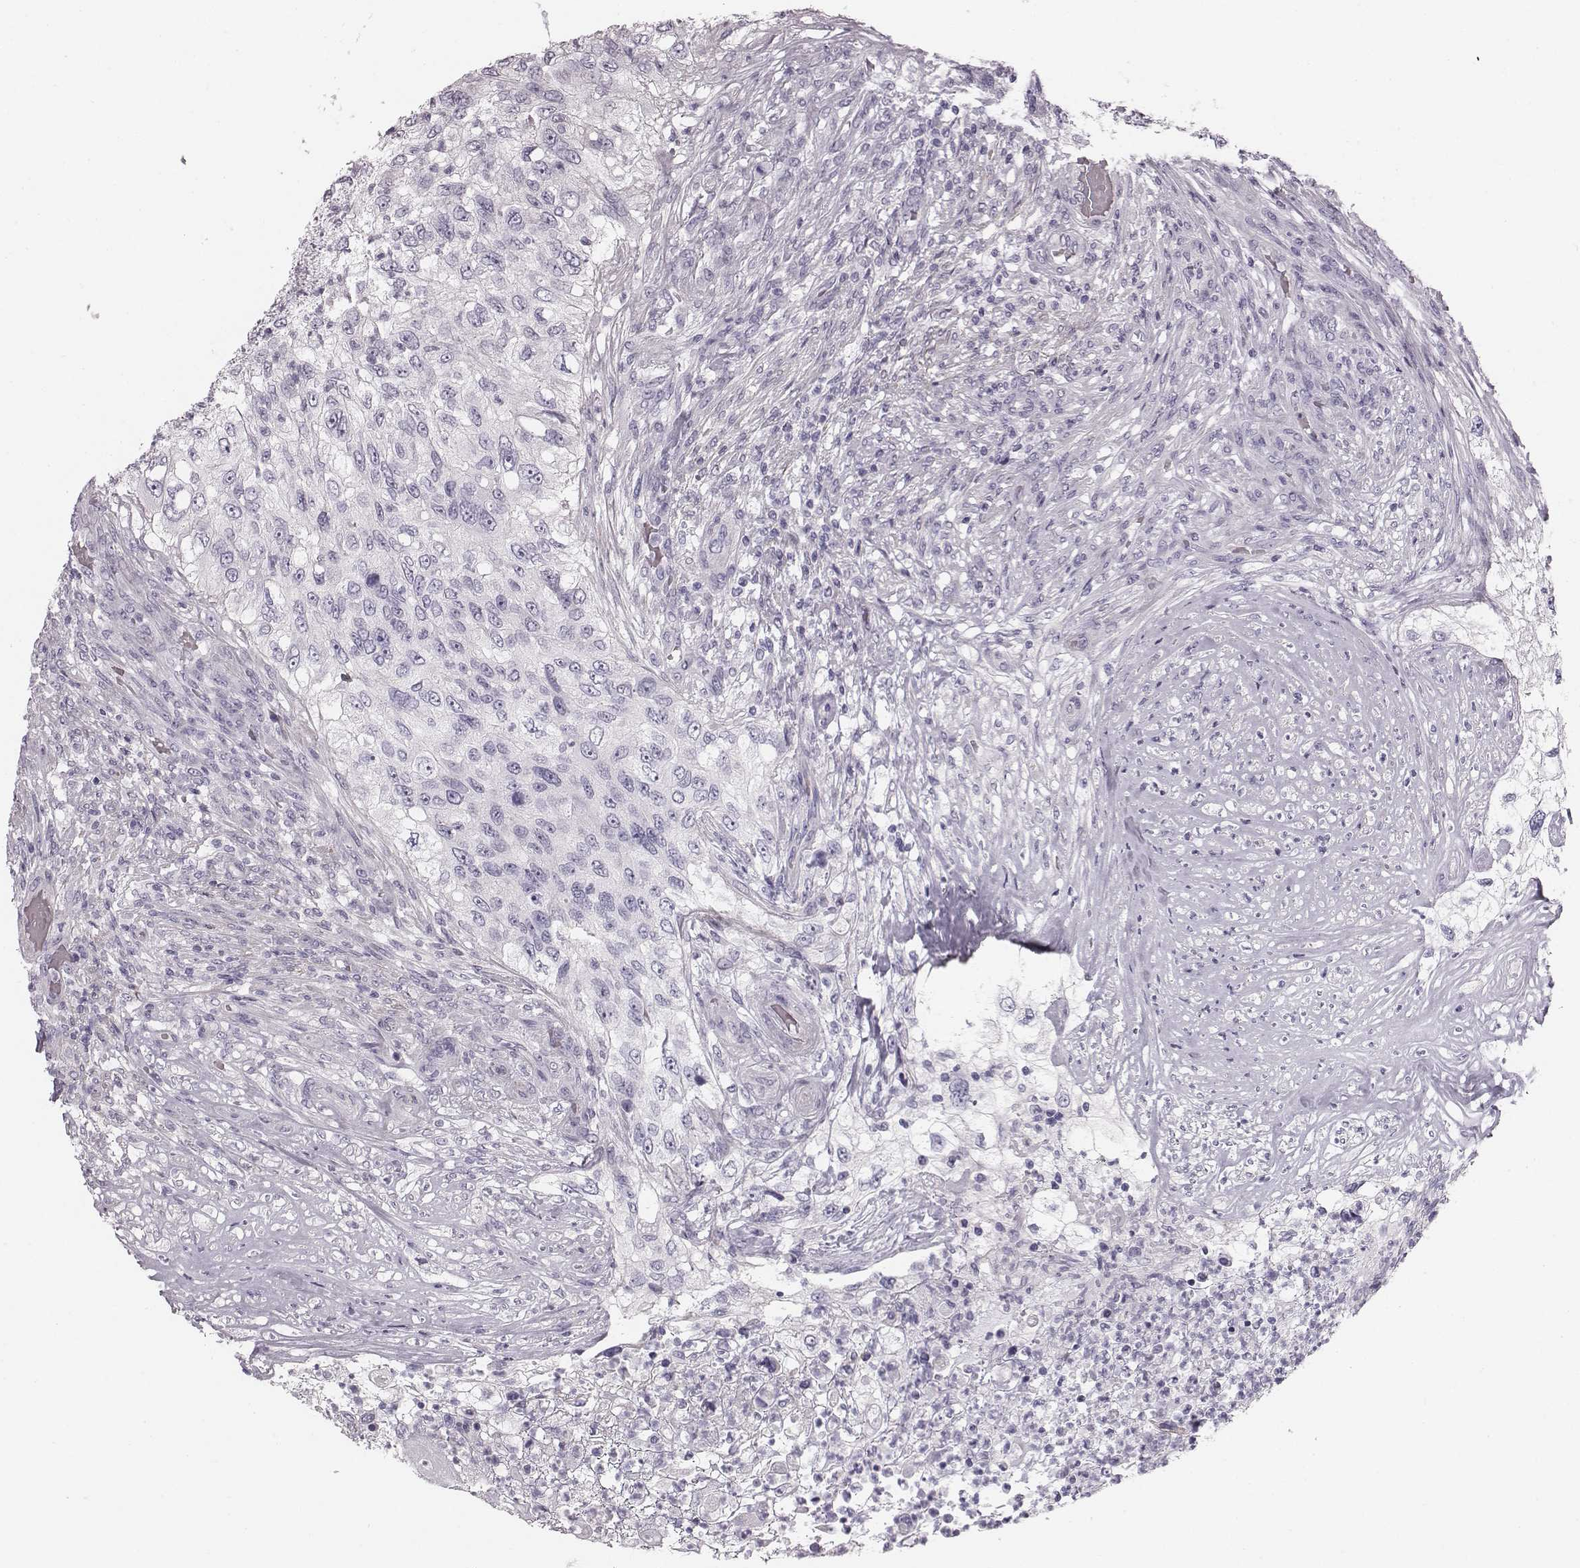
{"staining": {"intensity": "negative", "quantity": "none", "location": "none"}, "tissue": "urothelial cancer", "cell_type": "Tumor cells", "image_type": "cancer", "snomed": [{"axis": "morphology", "description": "Urothelial carcinoma, High grade"}, {"axis": "topography", "description": "Urinary bladder"}], "caption": "An image of urothelial cancer stained for a protein displays no brown staining in tumor cells.", "gene": "CRISP1", "patient": {"sex": "female", "age": 60}}